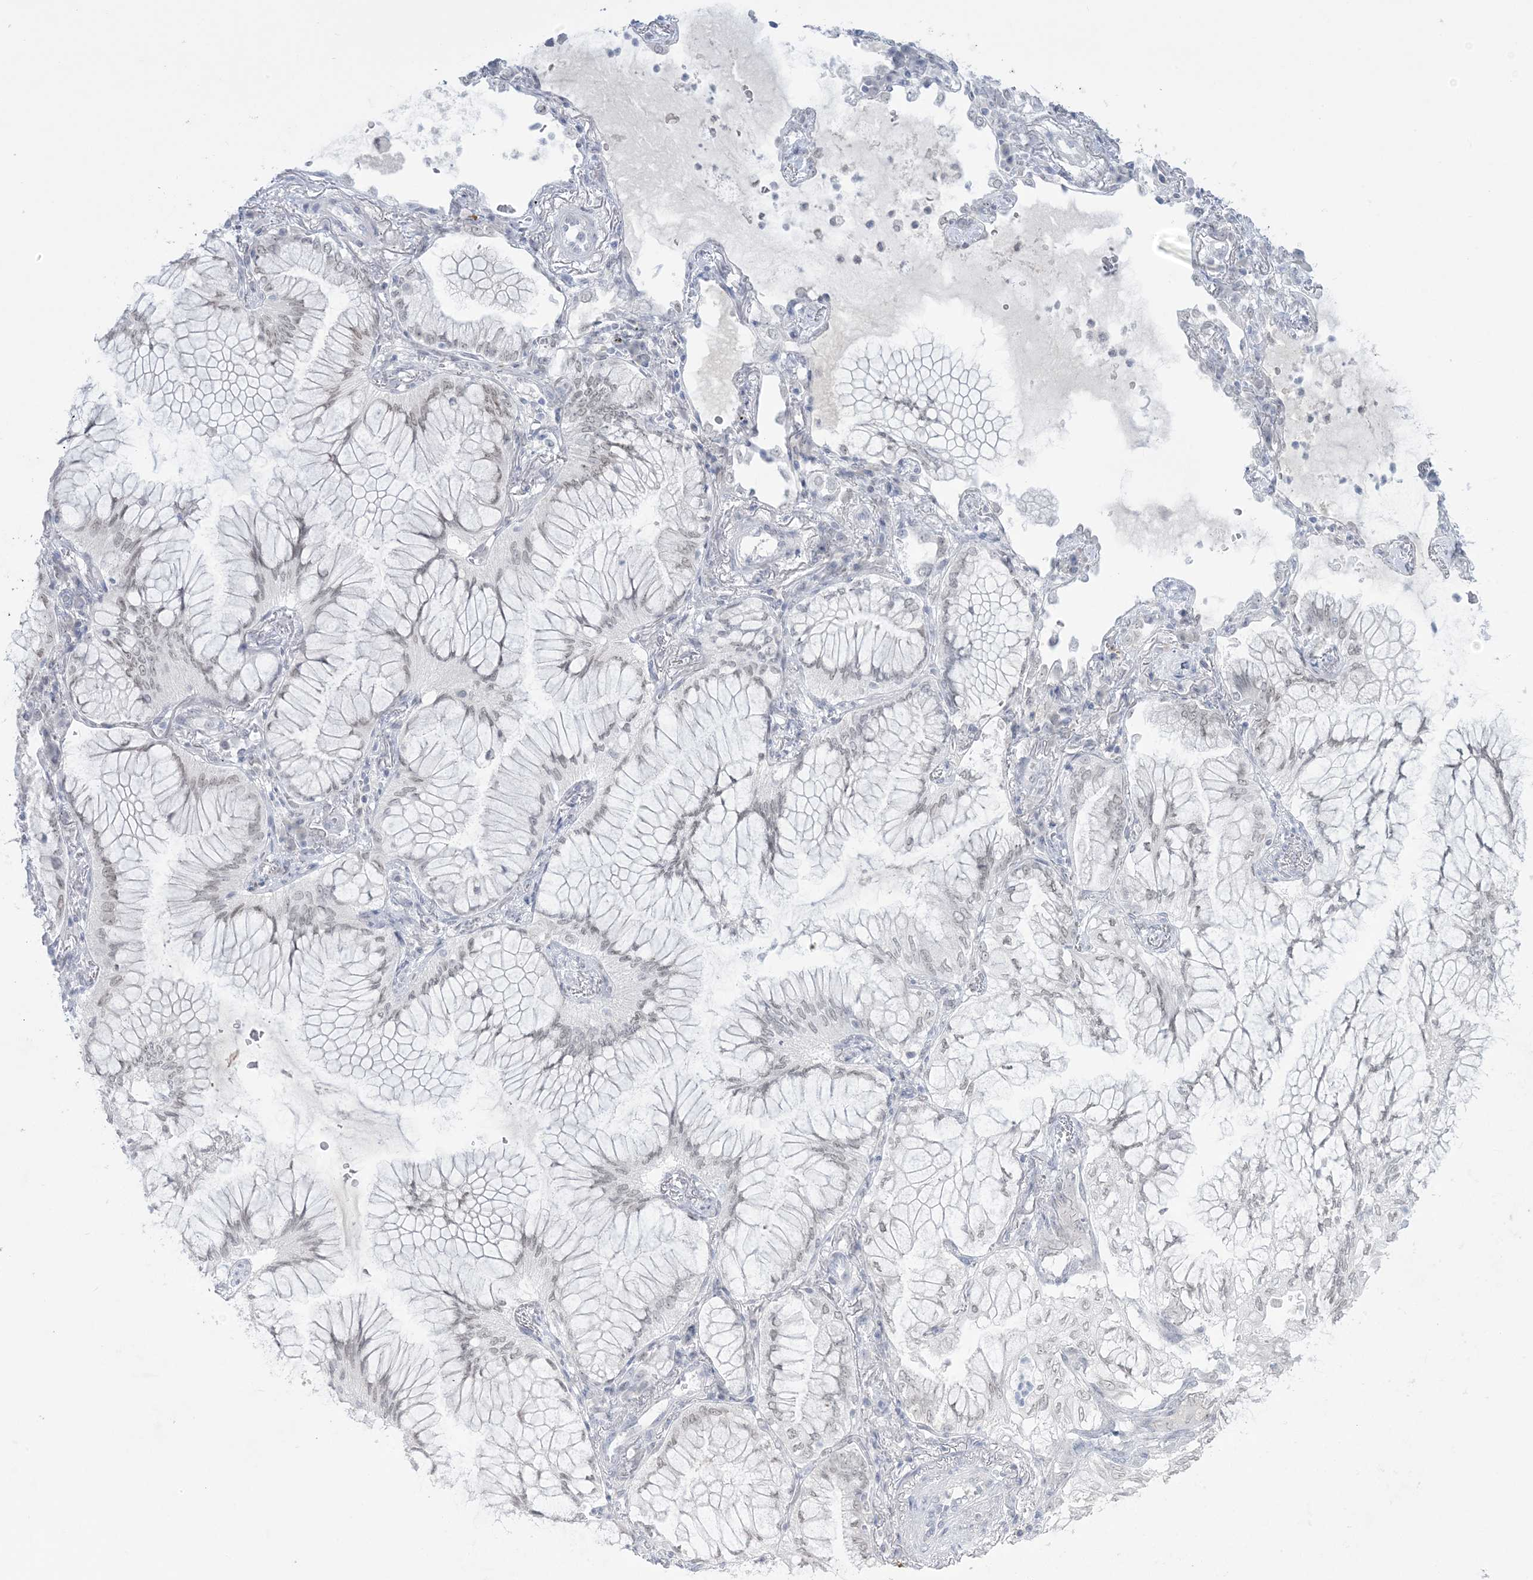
{"staining": {"intensity": "negative", "quantity": "none", "location": "none"}, "tissue": "lung cancer", "cell_type": "Tumor cells", "image_type": "cancer", "snomed": [{"axis": "morphology", "description": "Adenocarcinoma, NOS"}, {"axis": "topography", "description": "Lung"}], "caption": "Immunohistochemistry photomicrograph of human lung cancer stained for a protein (brown), which reveals no staining in tumor cells. Nuclei are stained in blue.", "gene": "HOMEZ", "patient": {"sex": "female", "age": 70}}